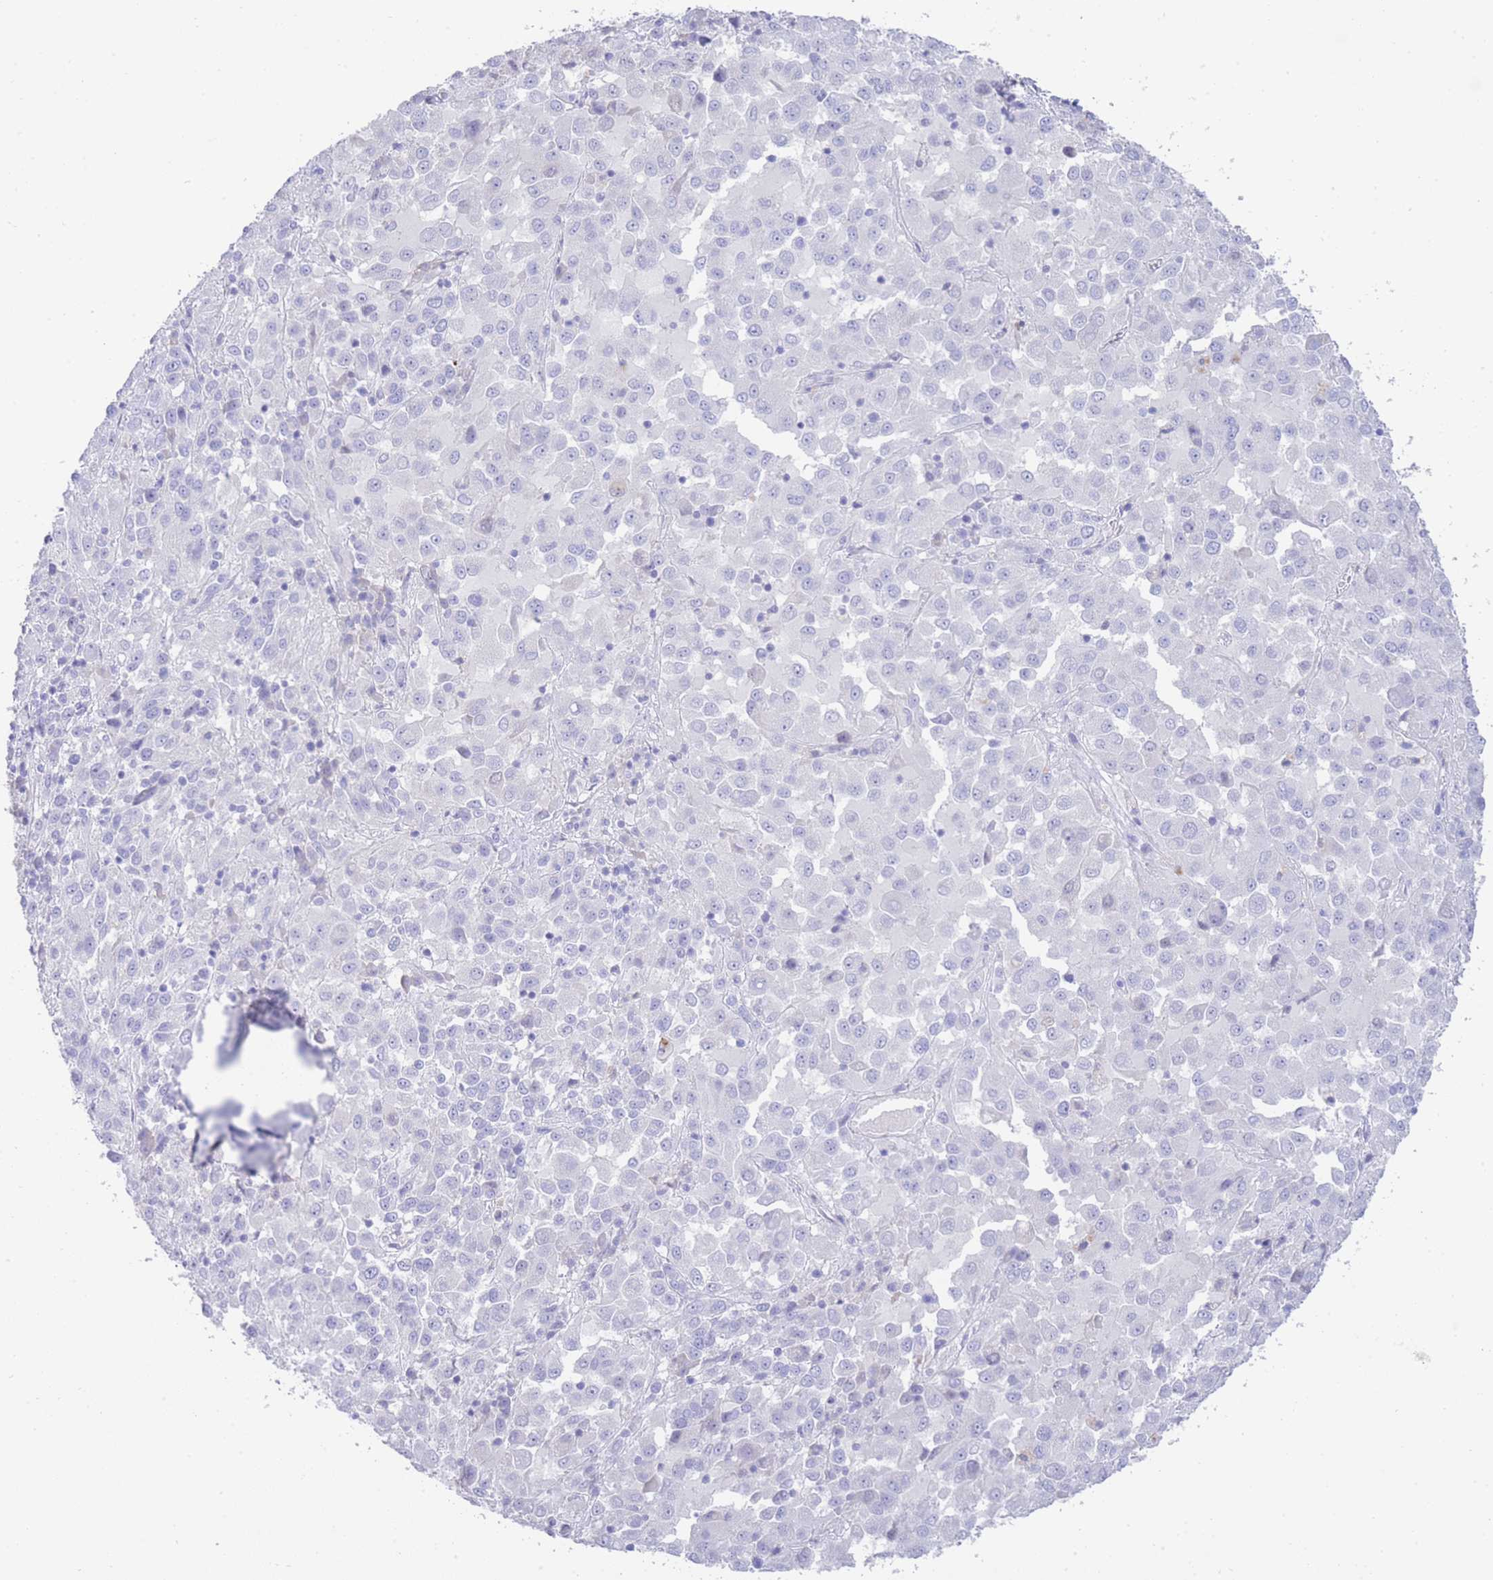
{"staining": {"intensity": "negative", "quantity": "none", "location": "none"}, "tissue": "melanoma", "cell_type": "Tumor cells", "image_type": "cancer", "snomed": [{"axis": "morphology", "description": "Malignant melanoma, Metastatic site"}, {"axis": "topography", "description": "Lung"}], "caption": "Melanoma stained for a protein using IHC reveals no positivity tumor cells.", "gene": "LRRC37A", "patient": {"sex": "male", "age": 64}}